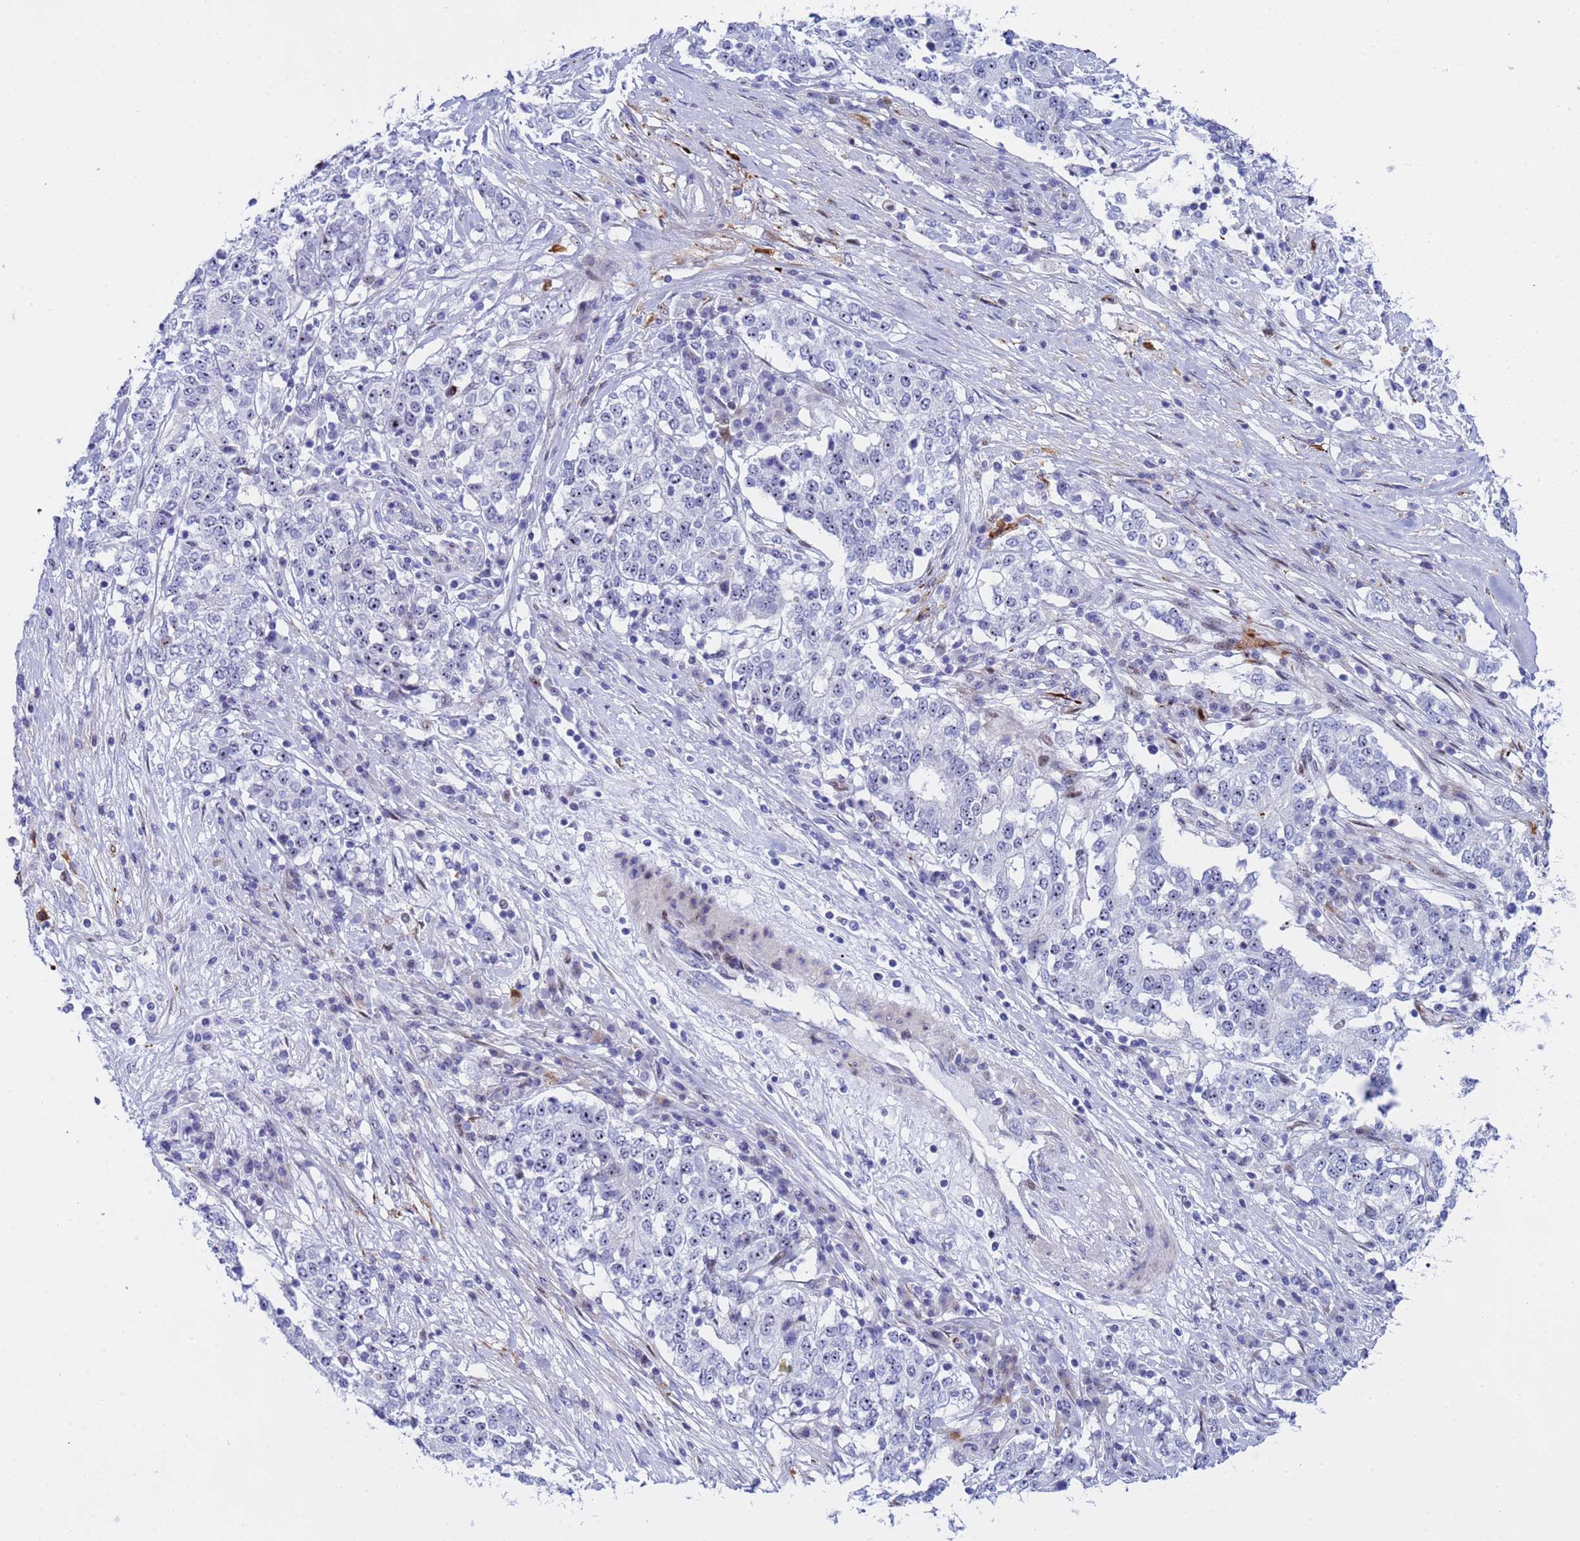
{"staining": {"intensity": "negative", "quantity": "none", "location": "none"}, "tissue": "stomach cancer", "cell_type": "Tumor cells", "image_type": "cancer", "snomed": [{"axis": "morphology", "description": "Adenocarcinoma, NOS"}, {"axis": "topography", "description": "Stomach"}], "caption": "An image of stomach cancer (adenocarcinoma) stained for a protein shows no brown staining in tumor cells.", "gene": "POP5", "patient": {"sex": "male", "age": 59}}